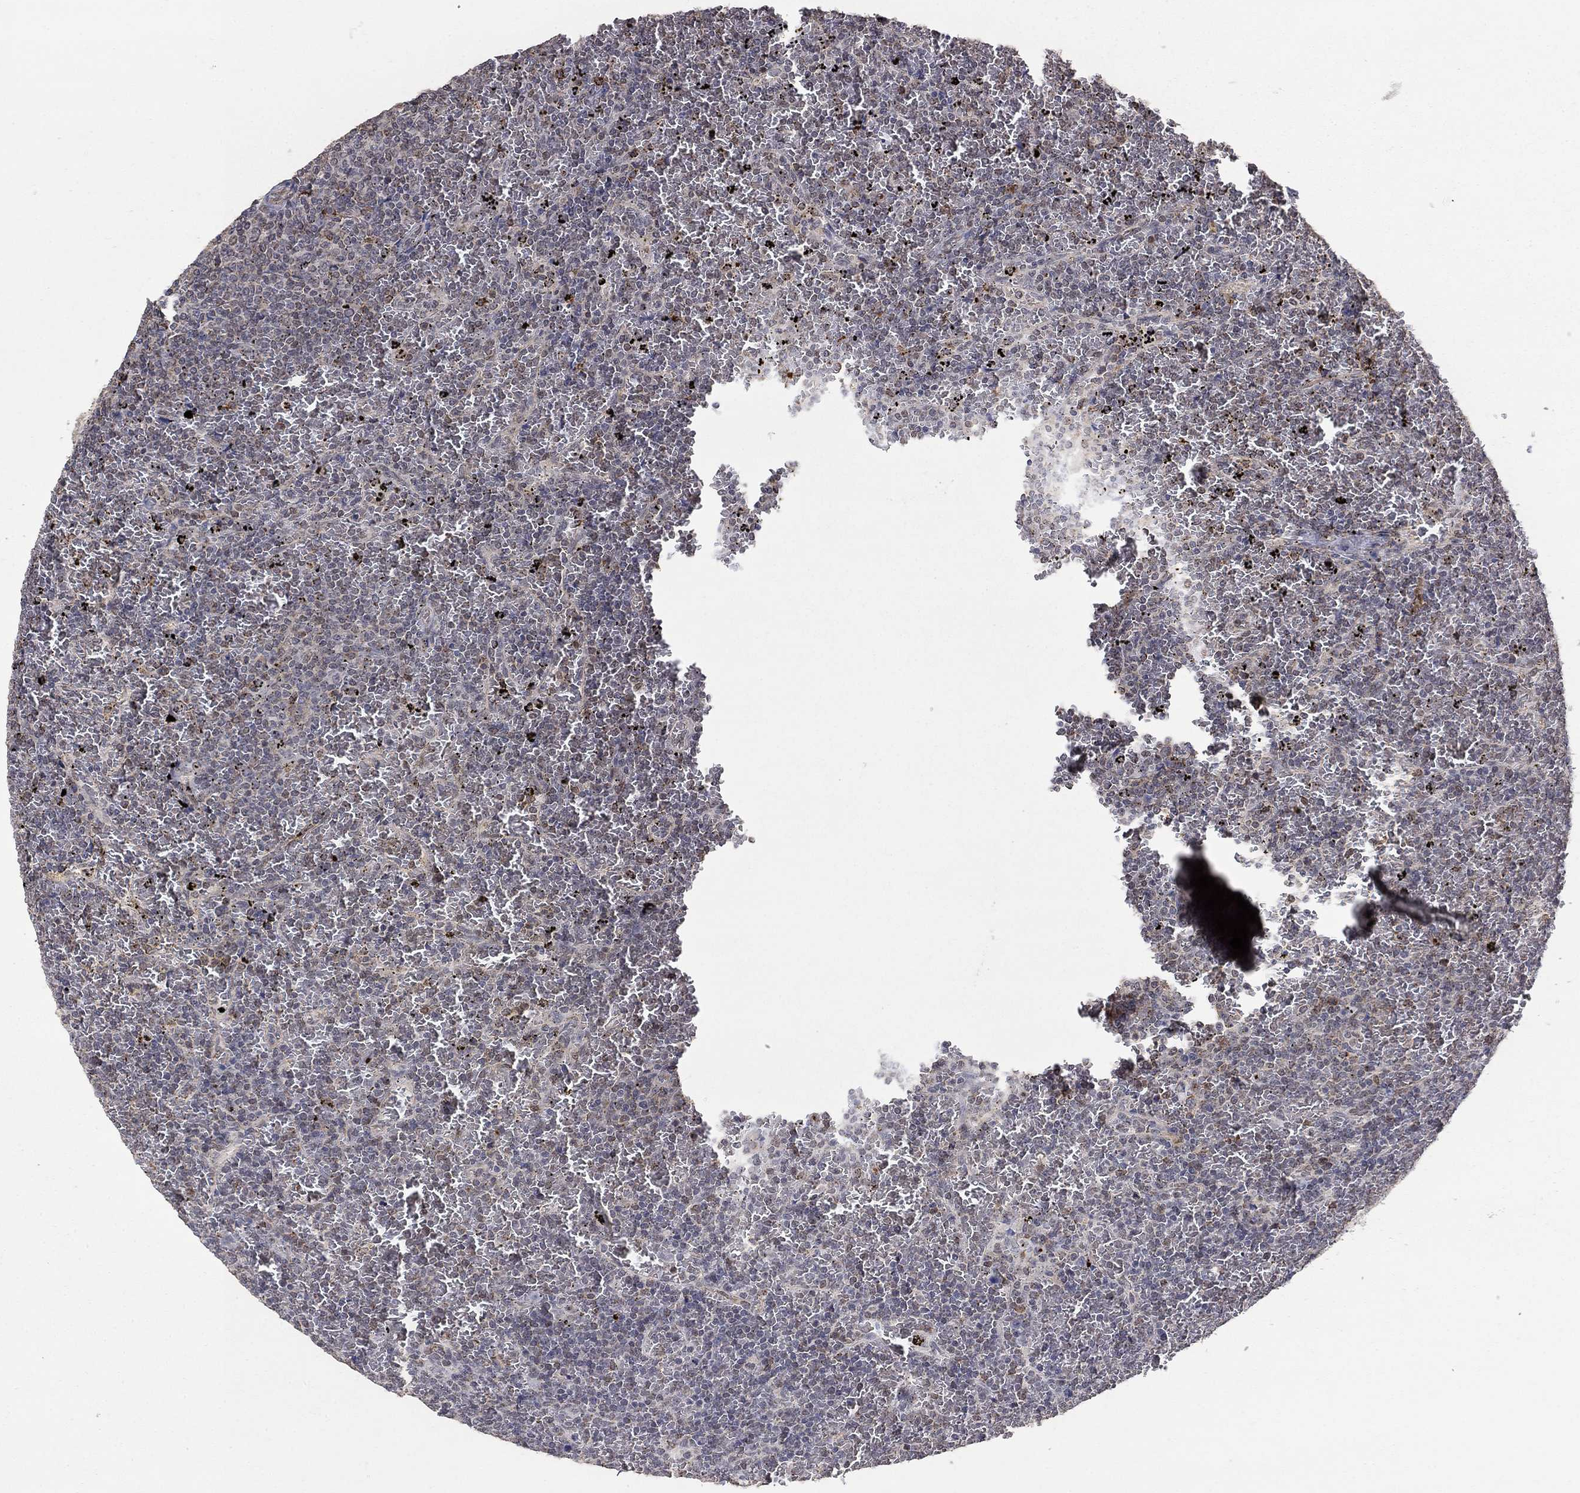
{"staining": {"intensity": "negative", "quantity": "none", "location": "none"}, "tissue": "lymphoma", "cell_type": "Tumor cells", "image_type": "cancer", "snomed": [{"axis": "morphology", "description": "Malignant lymphoma, non-Hodgkin's type, Low grade"}, {"axis": "topography", "description": "Spleen"}], "caption": "This photomicrograph is of malignant lymphoma, non-Hodgkin's type (low-grade) stained with IHC to label a protein in brown with the nuclei are counter-stained blue. There is no staining in tumor cells. (IHC, brightfield microscopy, high magnification).", "gene": "GRIA3", "patient": {"sex": "female", "age": 77}}